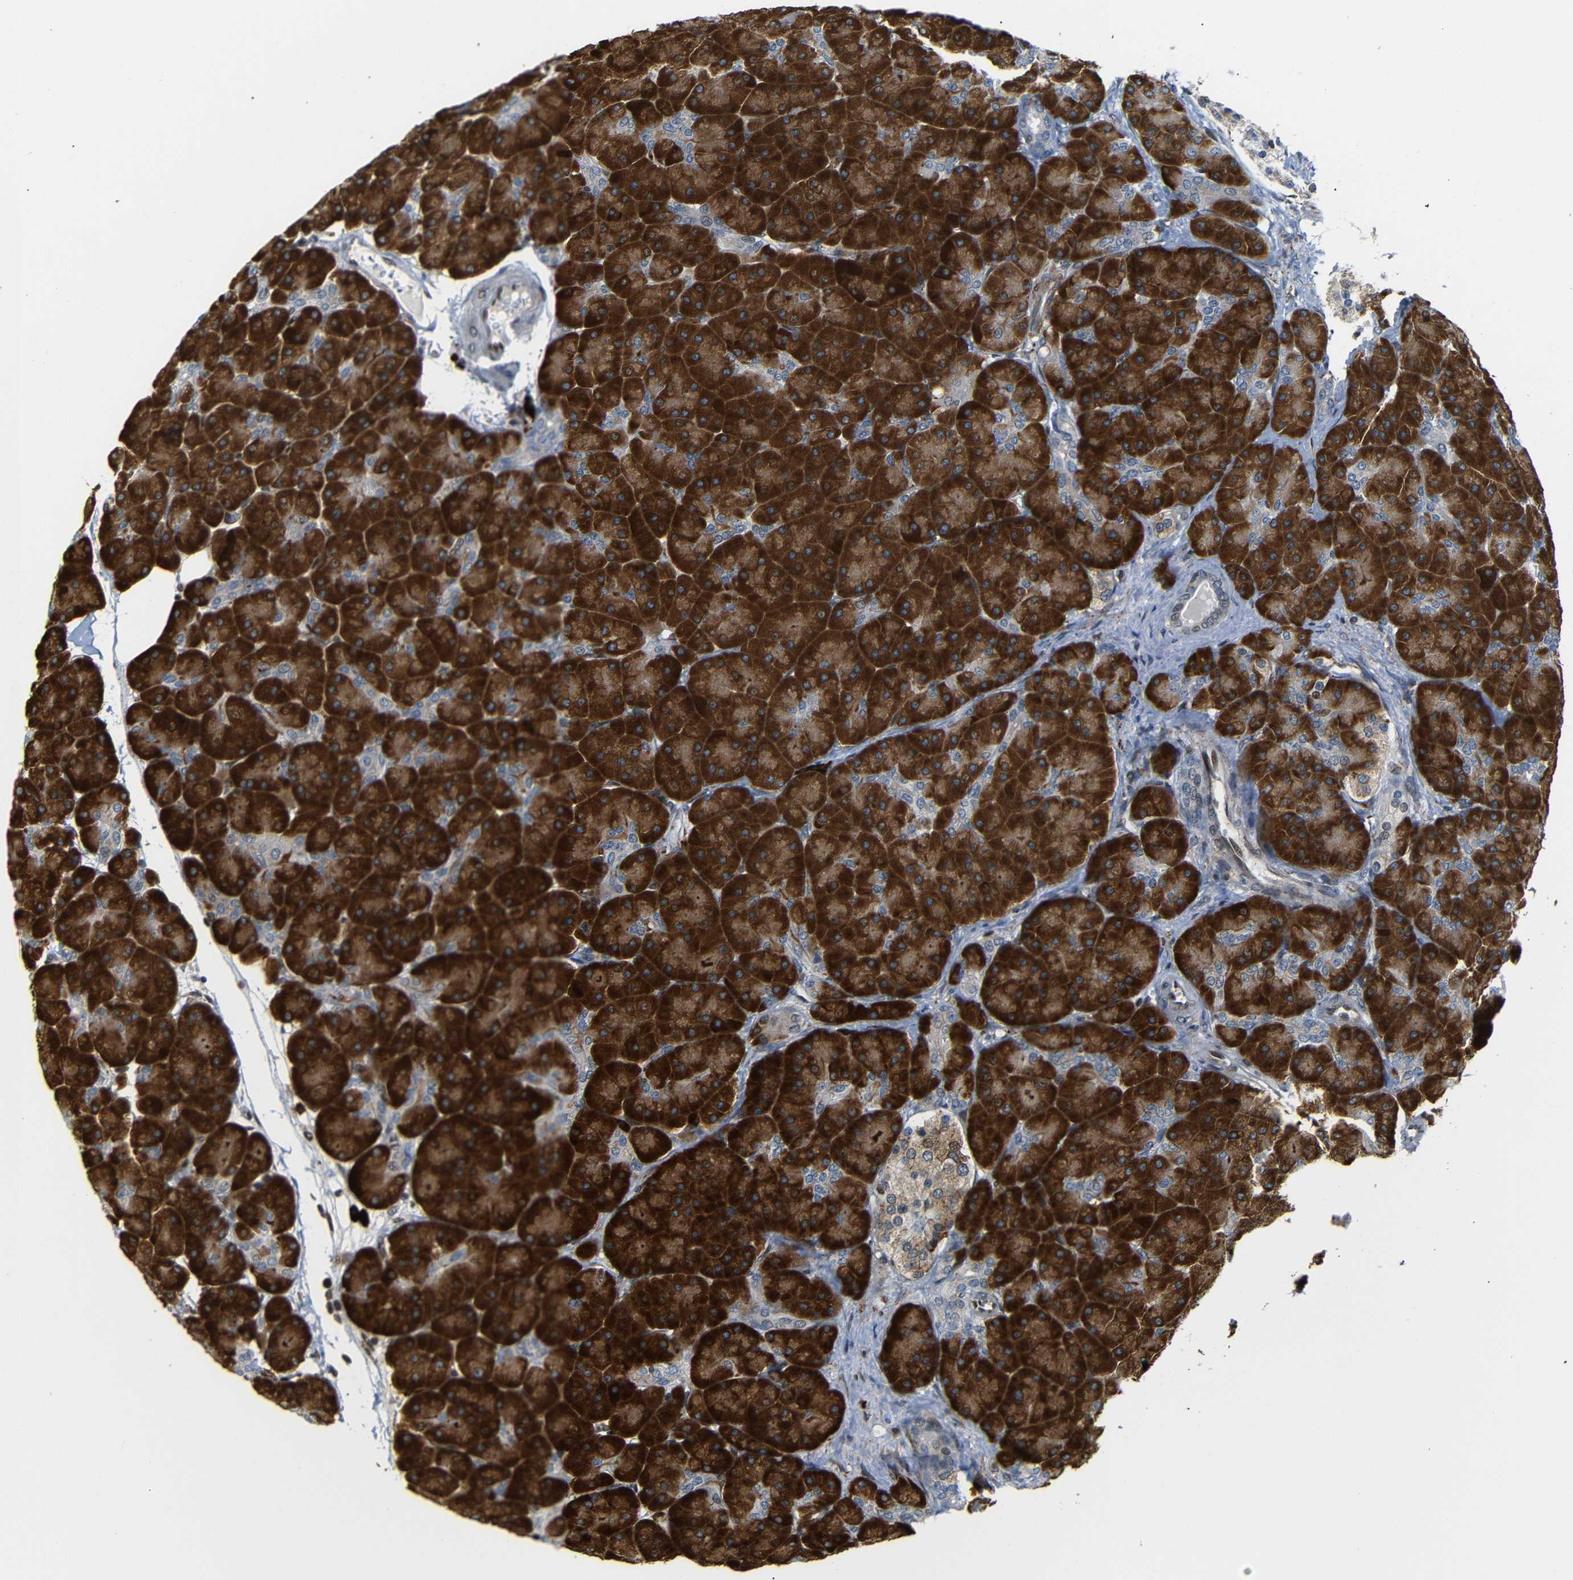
{"staining": {"intensity": "strong", "quantity": ">75%", "location": "cytoplasmic/membranous"}, "tissue": "pancreas", "cell_type": "Exocrine glandular cells", "image_type": "normal", "snomed": [{"axis": "morphology", "description": "Normal tissue, NOS"}, {"axis": "topography", "description": "Pancreas"}], "caption": "Normal pancreas exhibits strong cytoplasmic/membranous expression in approximately >75% of exocrine glandular cells.", "gene": "SPCS2", "patient": {"sex": "male", "age": 66}}